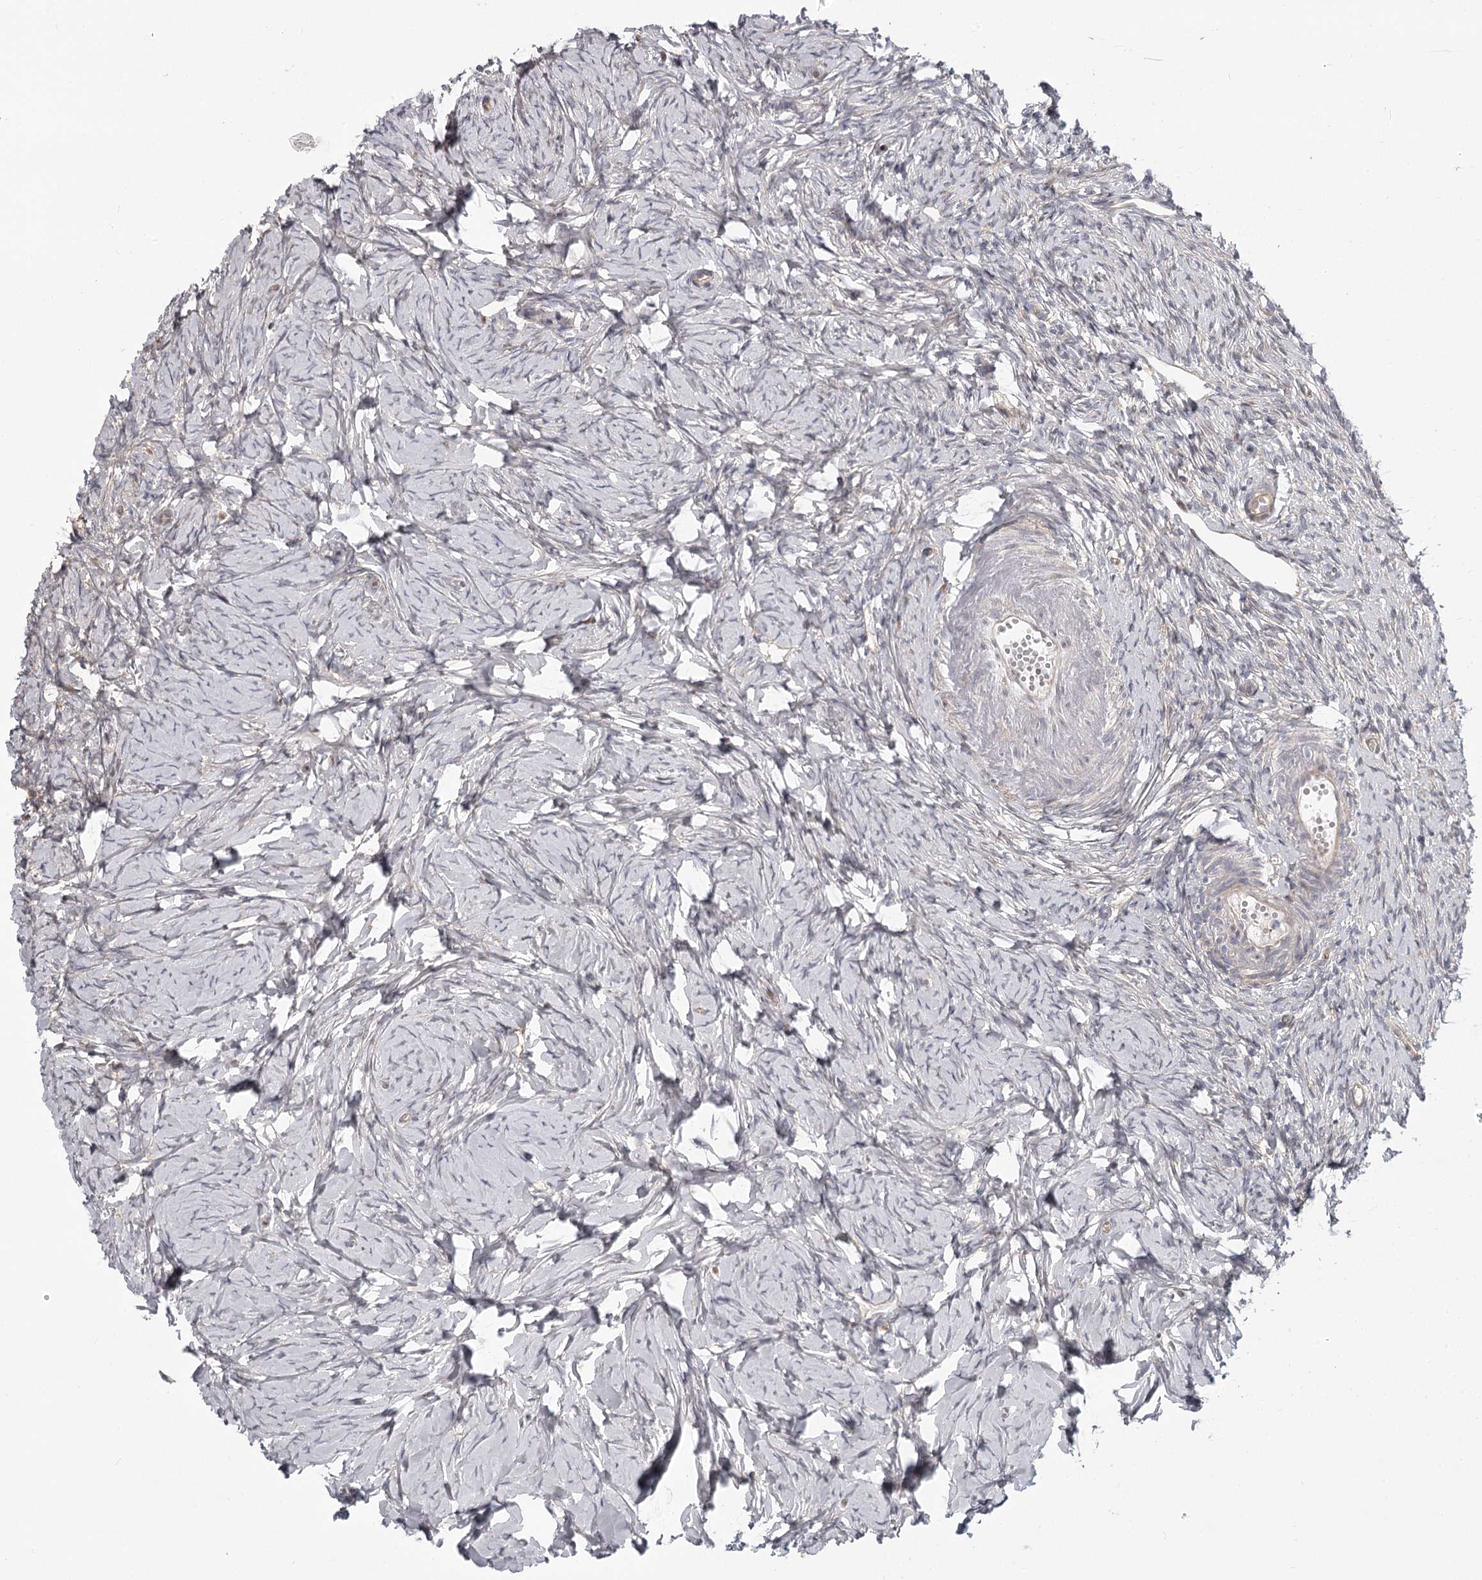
{"staining": {"intensity": "negative", "quantity": "none", "location": "none"}, "tissue": "ovary", "cell_type": "Ovarian stroma cells", "image_type": "normal", "snomed": [{"axis": "morphology", "description": "Normal tissue, NOS"}, {"axis": "topography", "description": "Ovary"}], "caption": "Immunohistochemistry of normal ovary shows no staining in ovarian stroma cells.", "gene": "CCNG2", "patient": {"sex": "female", "age": 51}}